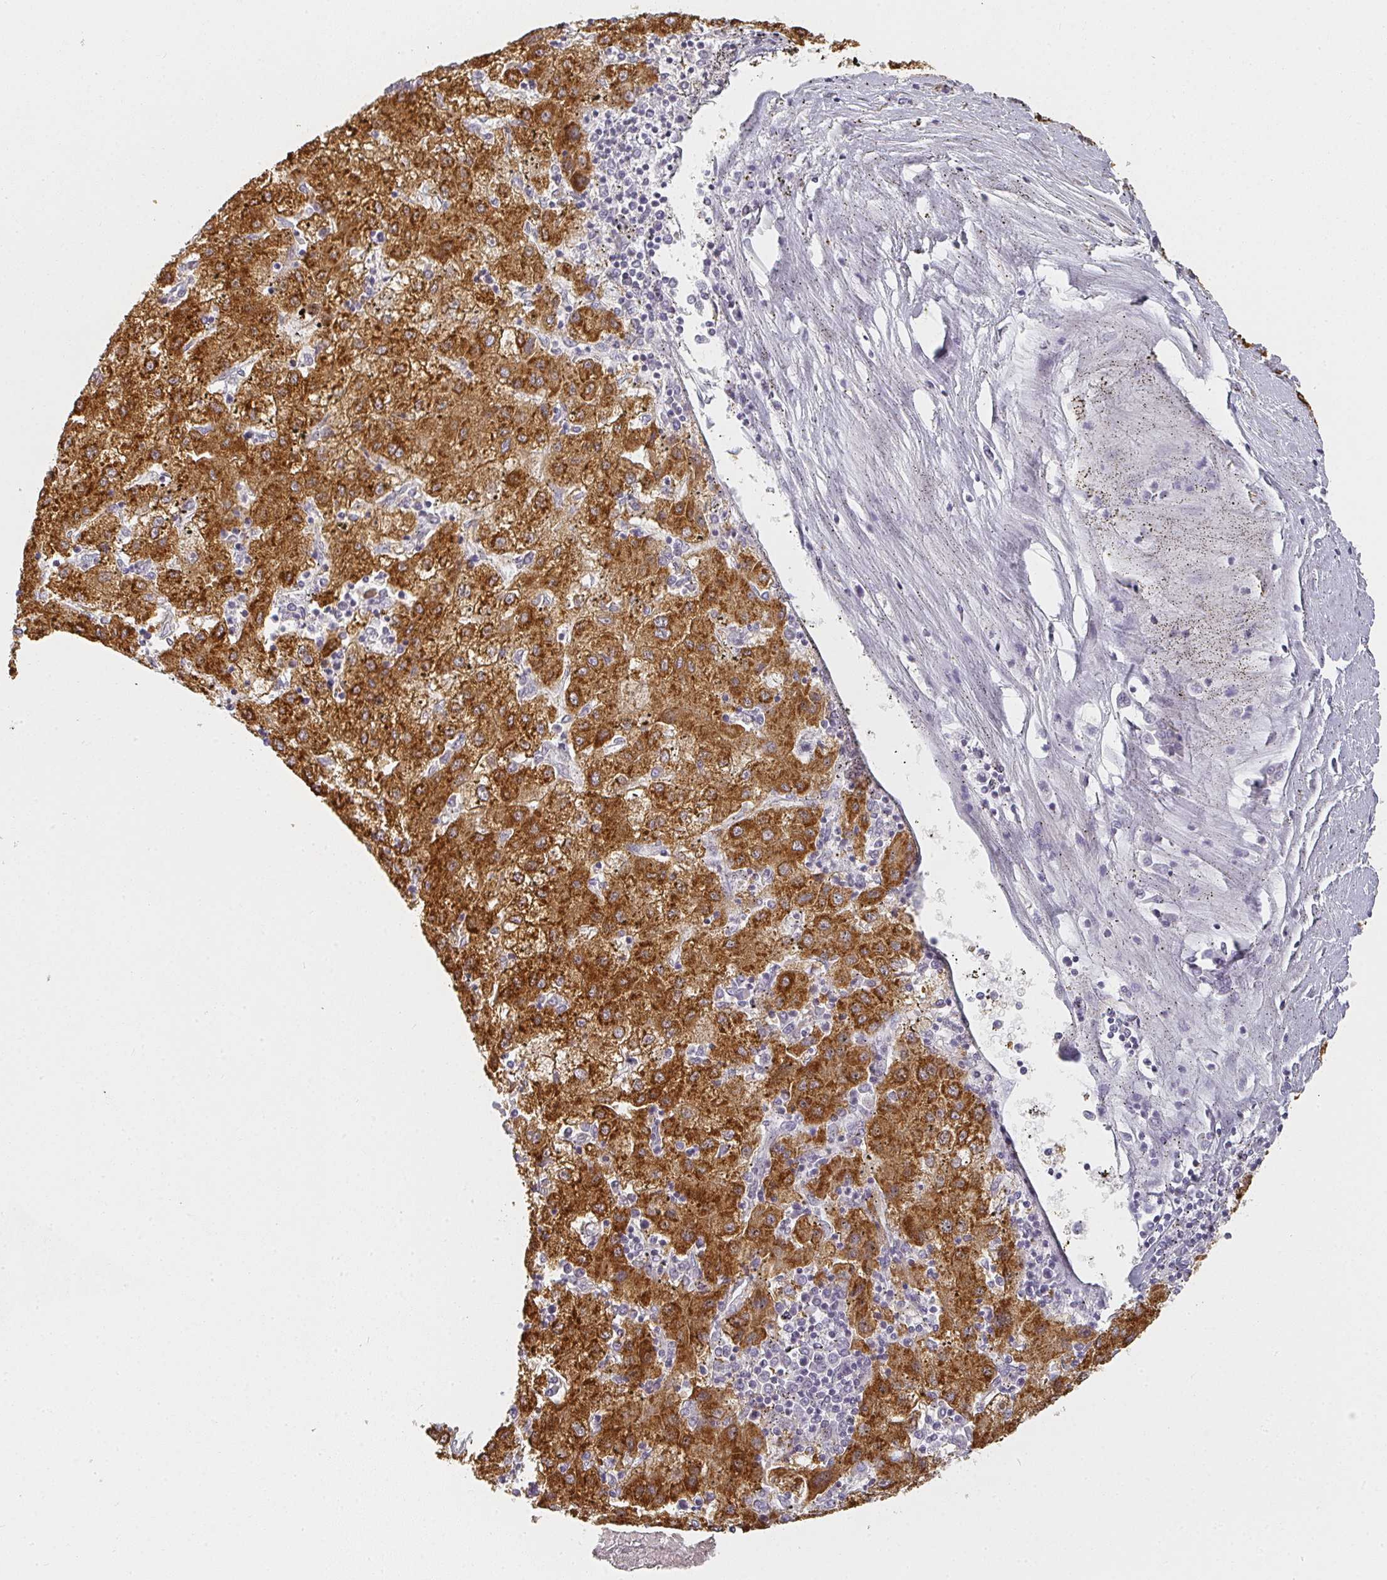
{"staining": {"intensity": "strong", "quantity": ">75%", "location": "cytoplasmic/membranous"}, "tissue": "liver cancer", "cell_type": "Tumor cells", "image_type": "cancer", "snomed": [{"axis": "morphology", "description": "Carcinoma, Hepatocellular, NOS"}, {"axis": "topography", "description": "Liver"}], "caption": "DAB immunohistochemical staining of human liver cancer (hepatocellular carcinoma) displays strong cytoplasmic/membranous protein staining in about >75% of tumor cells.", "gene": "SHISA2", "patient": {"sex": "male", "age": 72}}